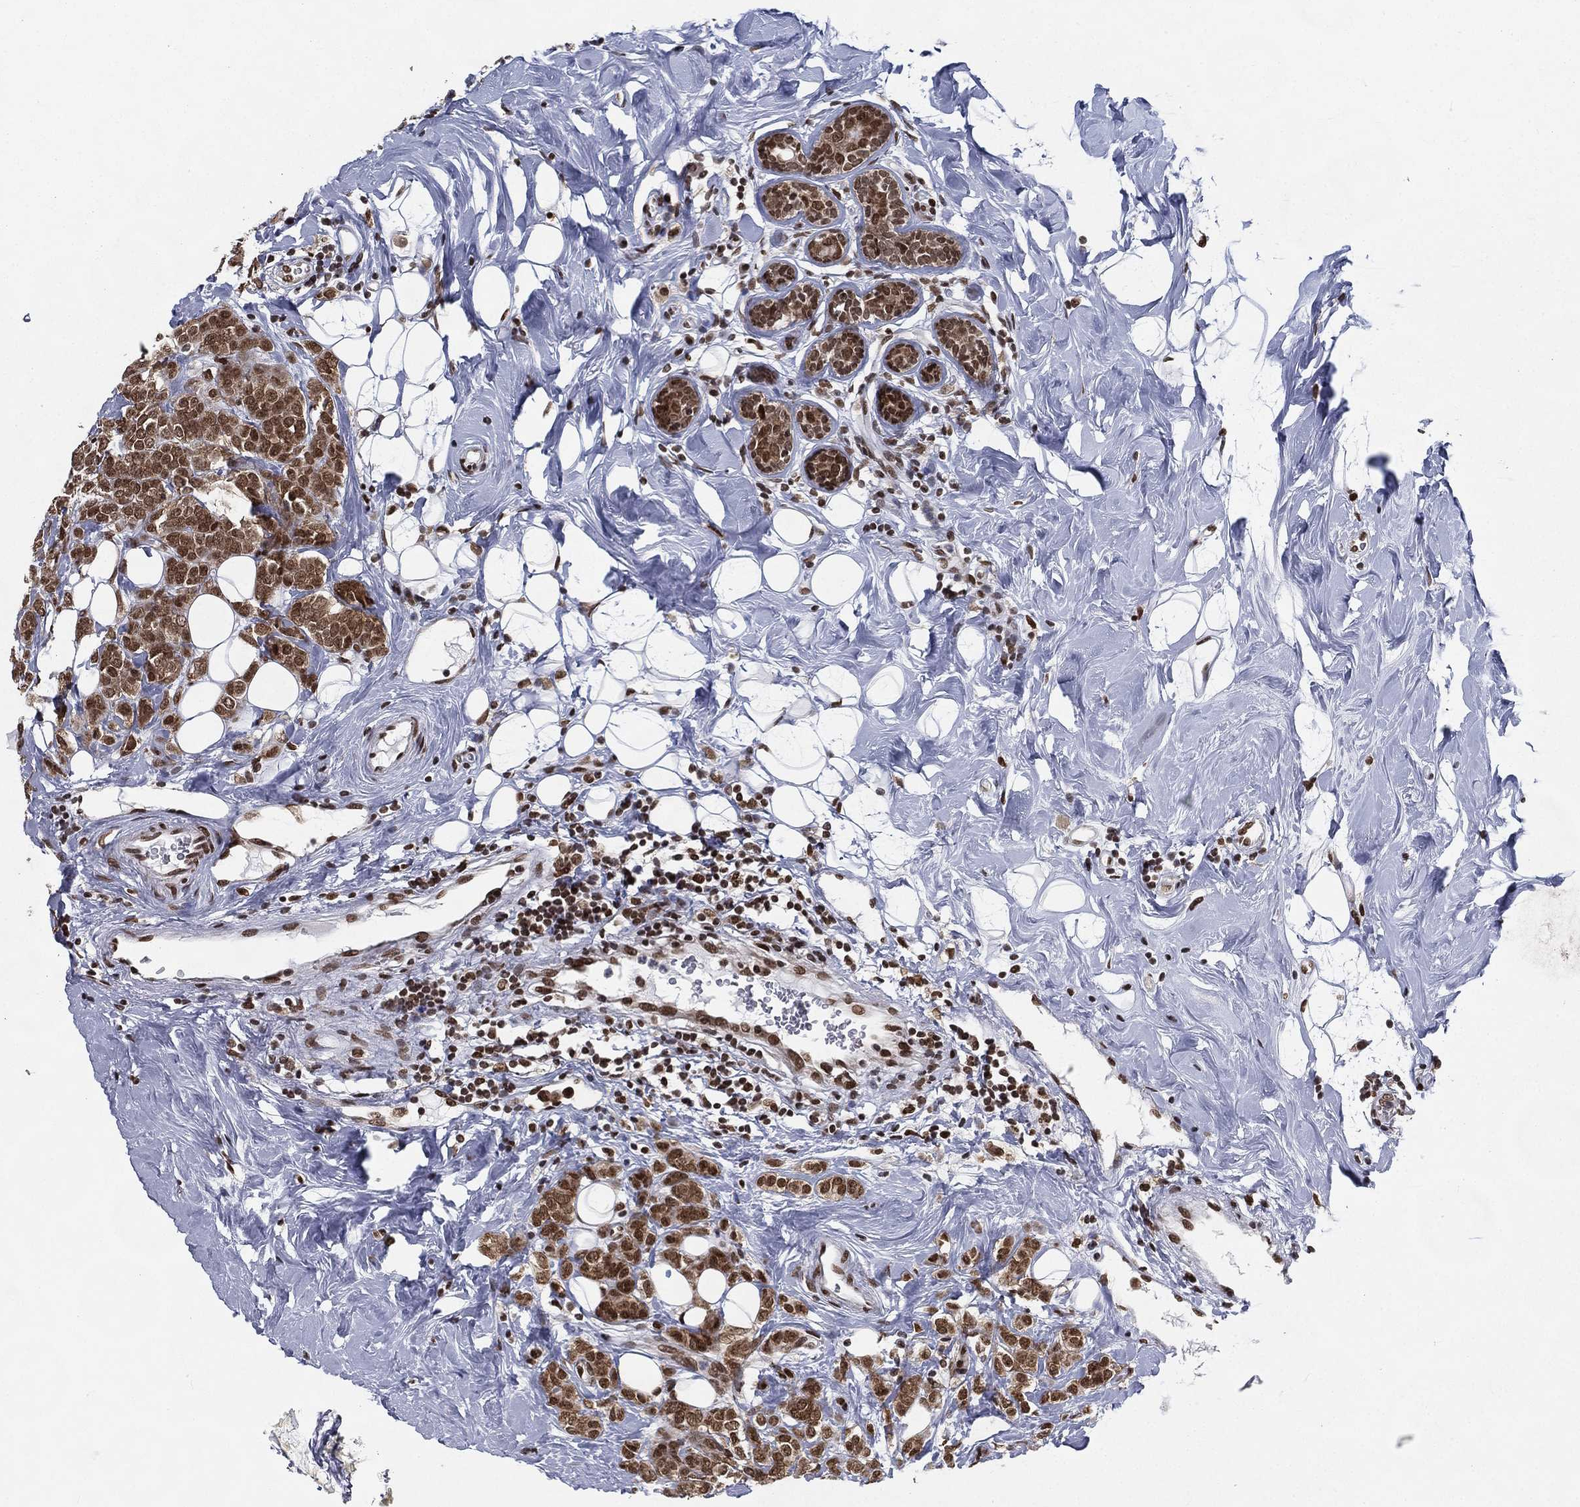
{"staining": {"intensity": "strong", "quantity": ">75%", "location": "nuclear"}, "tissue": "breast cancer", "cell_type": "Tumor cells", "image_type": "cancer", "snomed": [{"axis": "morphology", "description": "Lobular carcinoma"}, {"axis": "topography", "description": "Breast"}], "caption": "A brown stain labels strong nuclear positivity of a protein in human lobular carcinoma (breast) tumor cells.", "gene": "FUBP3", "patient": {"sex": "female", "age": 49}}